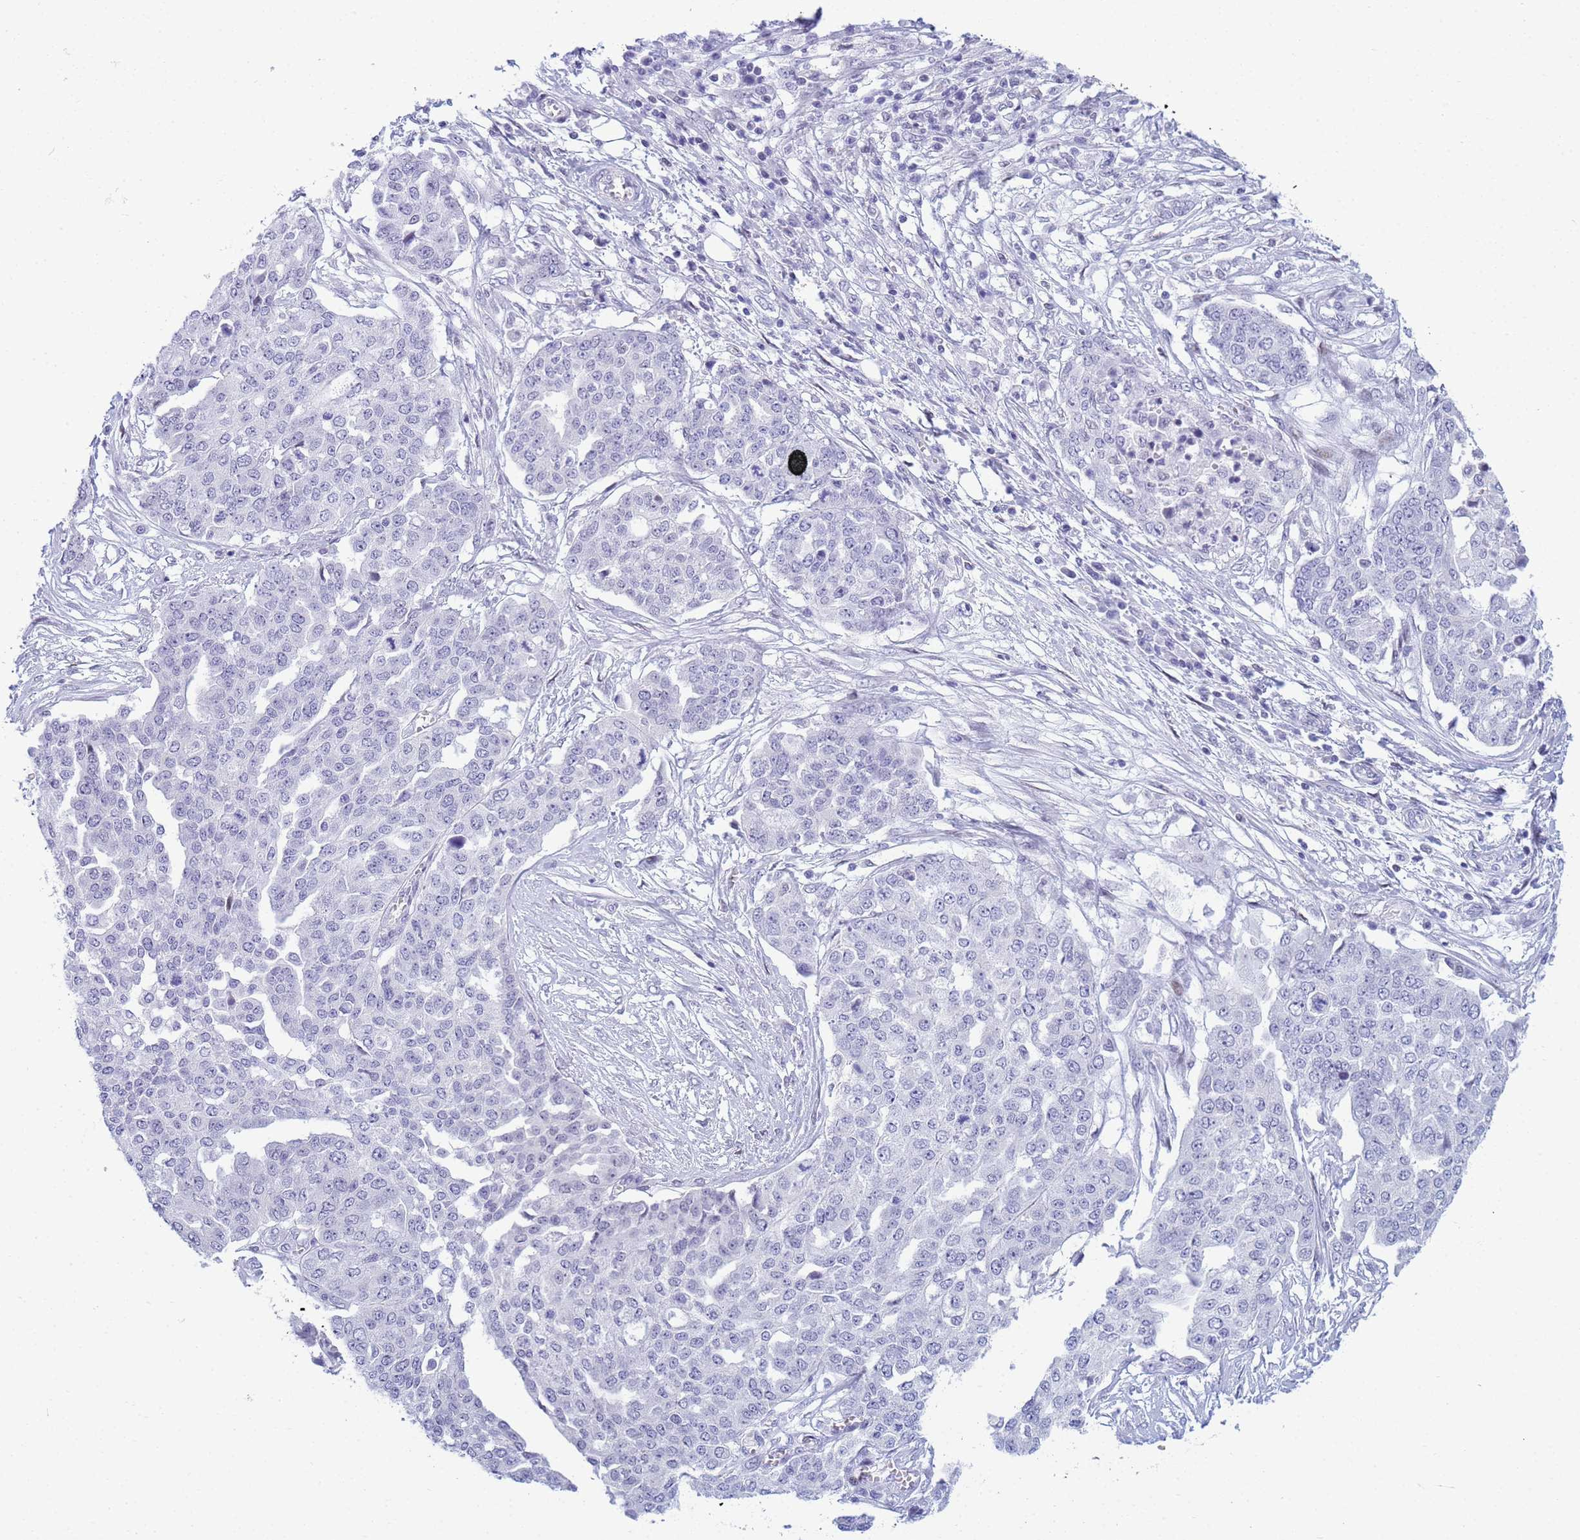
{"staining": {"intensity": "negative", "quantity": "none", "location": "none"}, "tissue": "ovarian cancer", "cell_type": "Tumor cells", "image_type": "cancer", "snomed": [{"axis": "morphology", "description": "Cystadenocarcinoma, serous, NOS"}, {"axis": "topography", "description": "Soft tissue"}, {"axis": "topography", "description": "Ovary"}], "caption": "Immunohistochemistry (IHC) micrograph of neoplastic tissue: ovarian cancer stained with DAB (3,3'-diaminobenzidine) exhibits no significant protein positivity in tumor cells. The staining was performed using DAB (3,3'-diaminobenzidine) to visualize the protein expression in brown, while the nuclei were stained in blue with hematoxylin (Magnification: 20x).", "gene": "SNX20", "patient": {"sex": "female", "age": 57}}